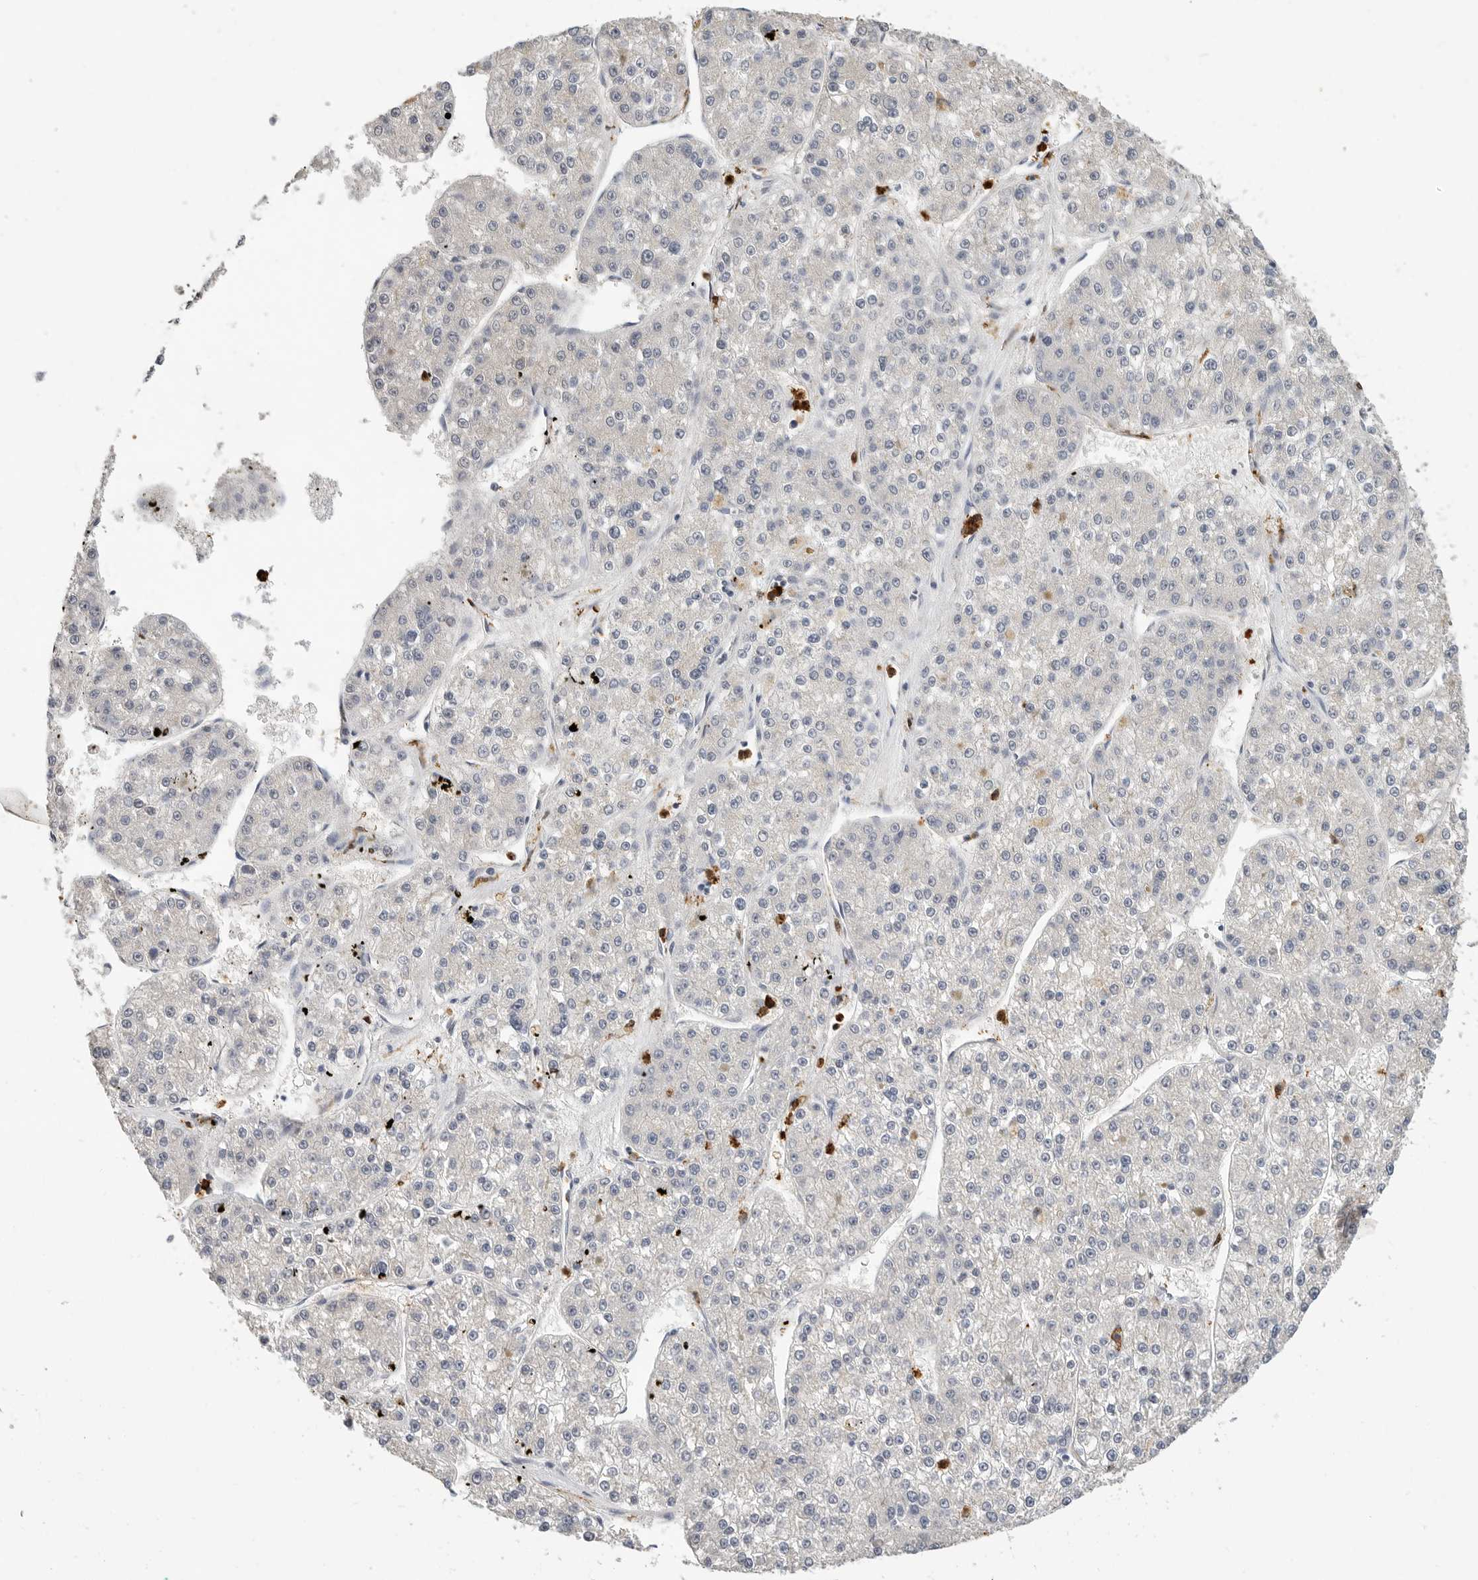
{"staining": {"intensity": "negative", "quantity": "none", "location": "none"}, "tissue": "liver cancer", "cell_type": "Tumor cells", "image_type": "cancer", "snomed": [{"axis": "morphology", "description": "Carcinoma, Hepatocellular, NOS"}, {"axis": "topography", "description": "Liver"}], "caption": "Hepatocellular carcinoma (liver) was stained to show a protein in brown. There is no significant staining in tumor cells.", "gene": "LTBR", "patient": {"sex": "female", "age": 73}}